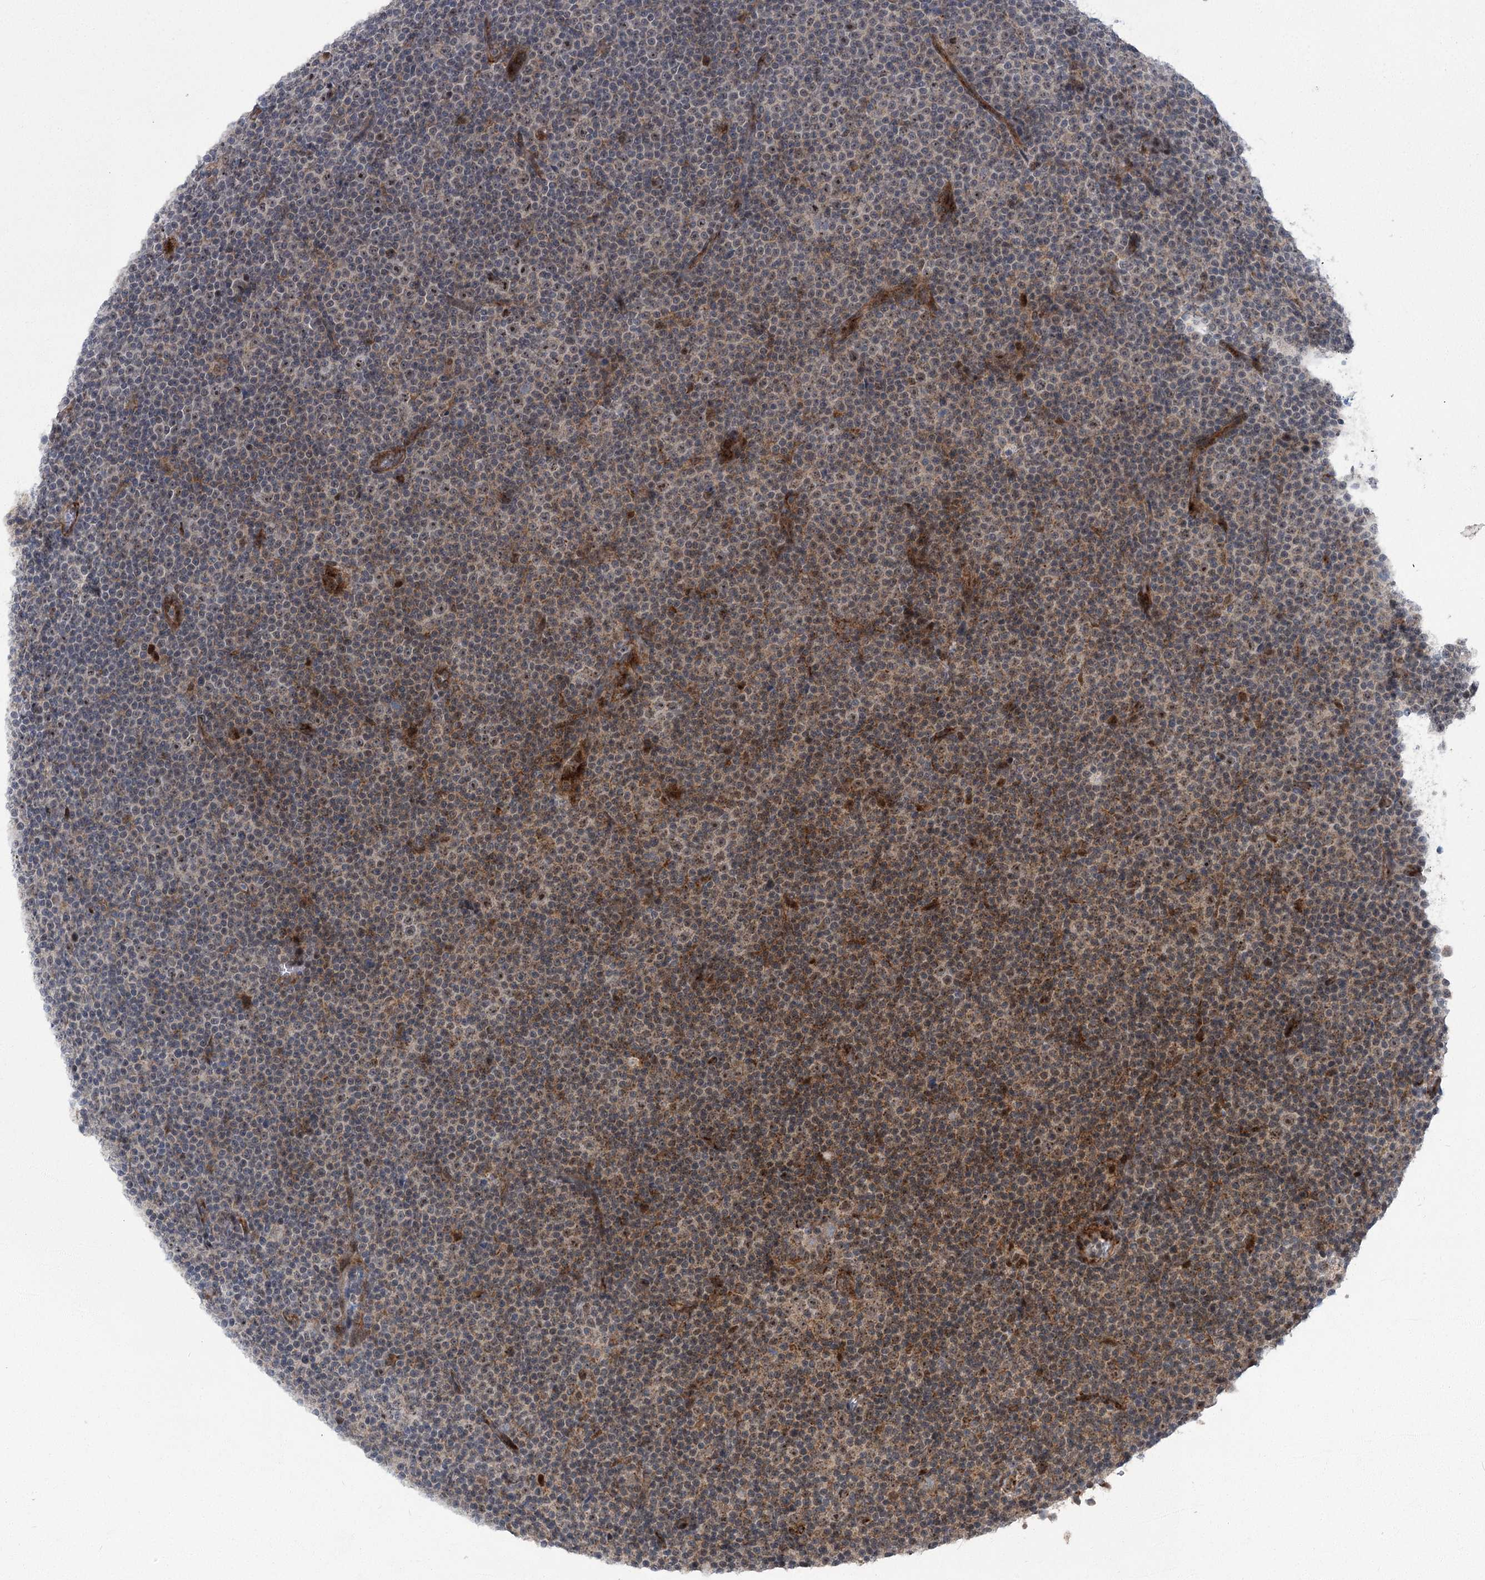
{"staining": {"intensity": "weak", "quantity": "25%-75%", "location": "cytoplasmic/membranous,nuclear"}, "tissue": "lymphoma", "cell_type": "Tumor cells", "image_type": "cancer", "snomed": [{"axis": "morphology", "description": "Malignant lymphoma, non-Hodgkin's type, Low grade"}, {"axis": "topography", "description": "Lymph node"}], "caption": "Brown immunohistochemical staining in human lymphoma reveals weak cytoplasmic/membranous and nuclear staining in approximately 25%-75% of tumor cells.", "gene": "PARM1", "patient": {"sex": "female", "age": 67}}